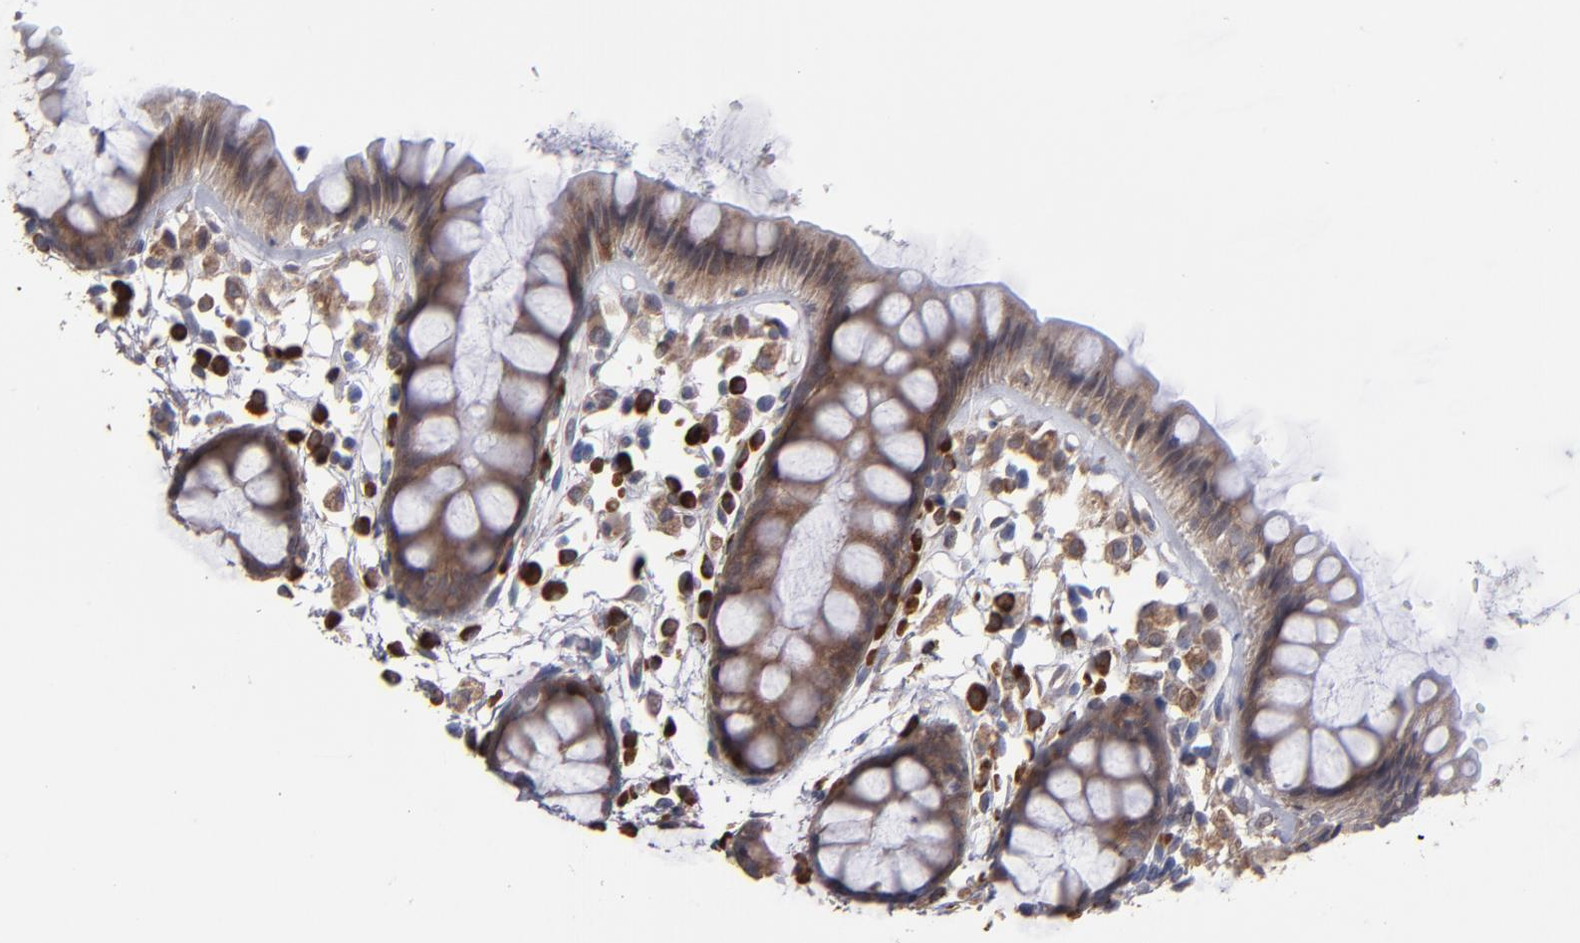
{"staining": {"intensity": "strong", "quantity": ">75%", "location": "cytoplasmic/membranous"}, "tissue": "rectum", "cell_type": "Glandular cells", "image_type": "normal", "snomed": [{"axis": "morphology", "description": "Normal tissue, NOS"}, {"axis": "topography", "description": "Rectum"}], "caption": "Immunohistochemistry (IHC) of normal human rectum reveals high levels of strong cytoplasmic/membranous staining in approximately >75% of glandular cells.", "gene": "SND1", "patient": {"sex": "female", "age": 66}}